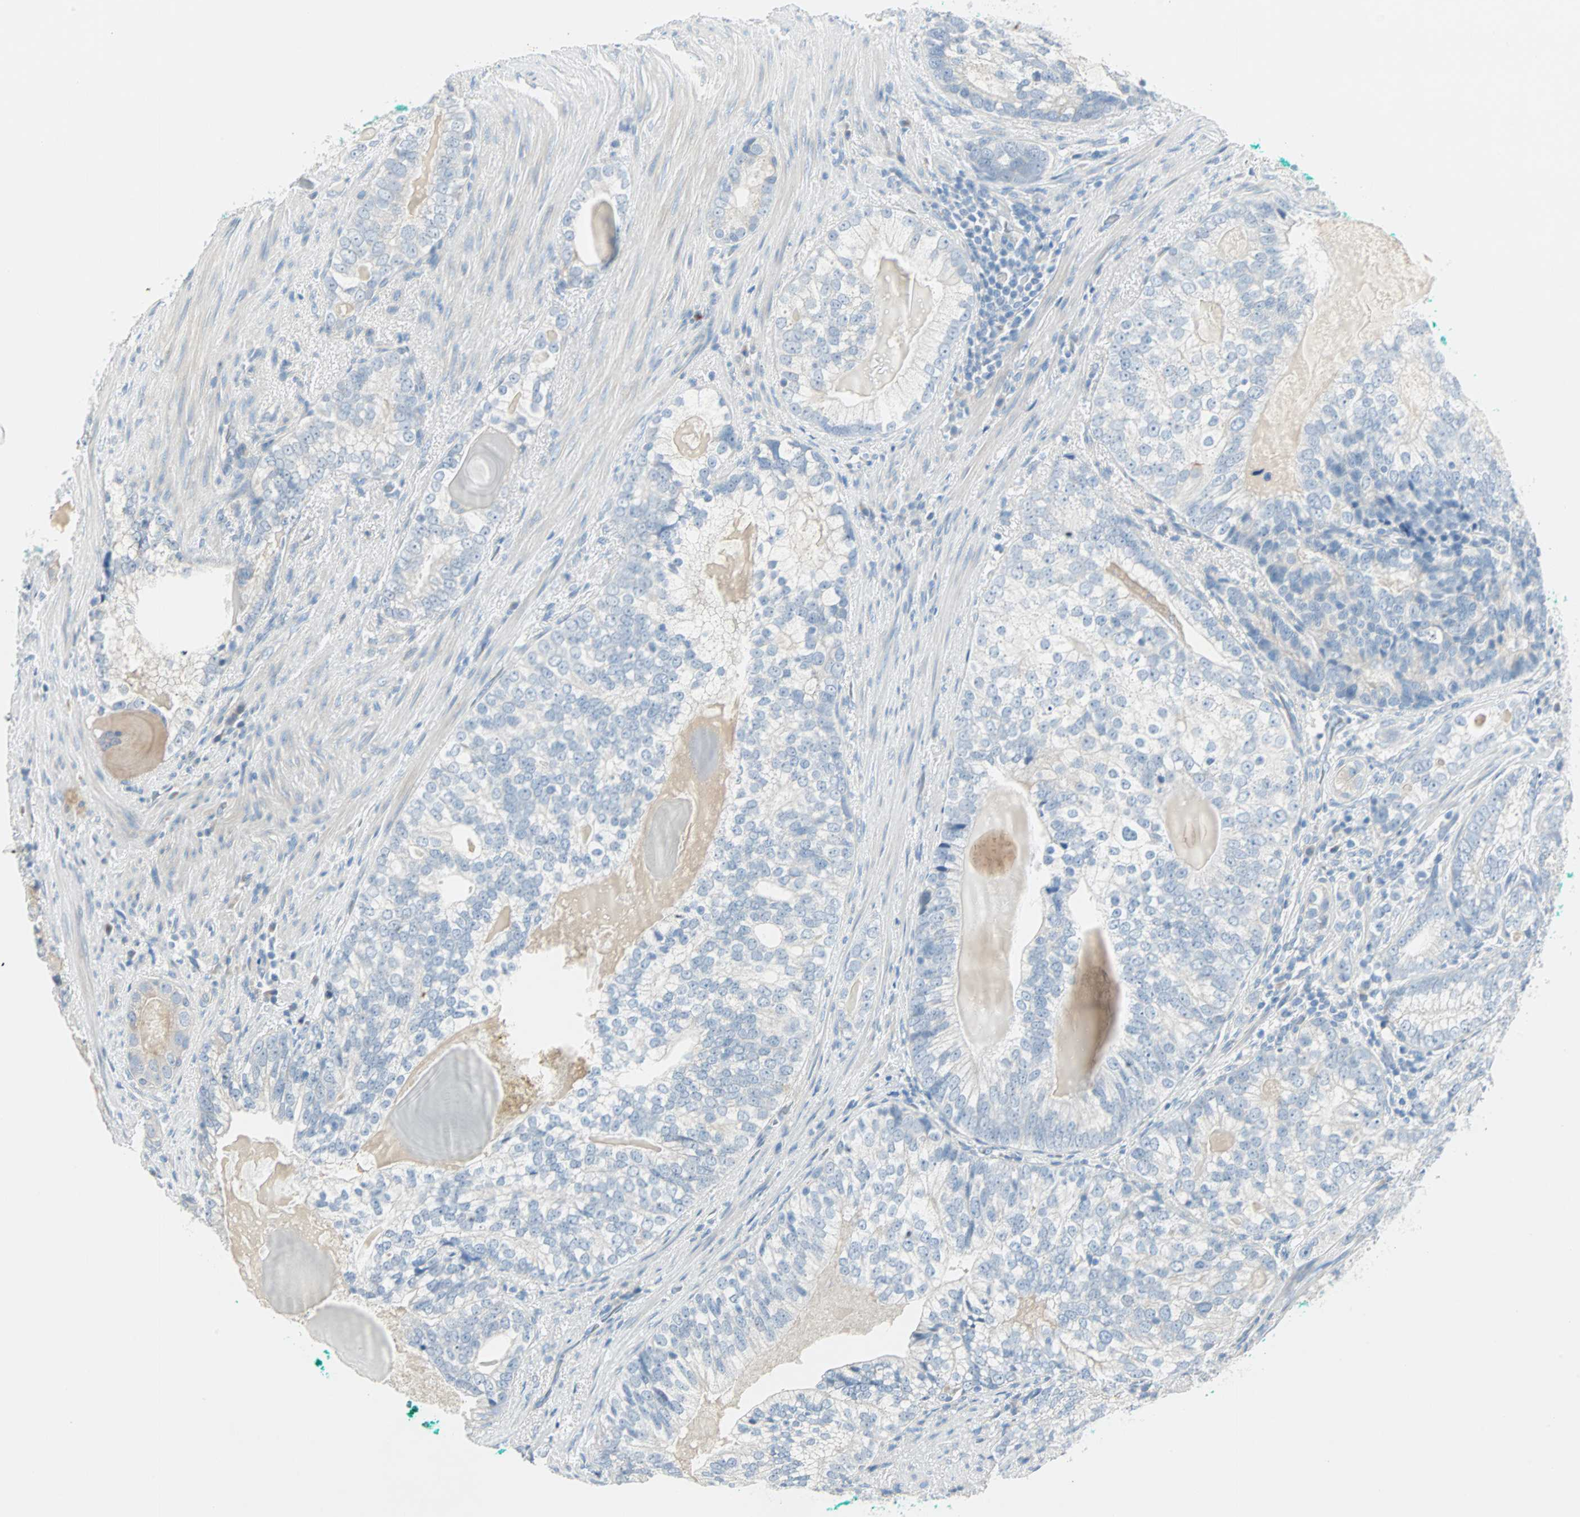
{"staining": {"intensity": "negative", "quantity": "none", "location": "none"}, "tissue": "prostate cancer", "cell_type": "Tumor cells", "image_type": "cancer", "snomed": [{"axis": "morphology", "description": "Adenocarcinoma, High grade"}, {"axis": "topography", "description": "Prostate"}], "caption": "High magnification brightfield microscopy of prostate cancer (high-grade adenocarcinoma) stained with DAB (brown) and counterstained with hematoxylin (blue): tumor cells show no significant staining. Brightfield microscopy of immunohistochemistry (IHC) stained with DAB (3,3'-diaminobenzidine) (brown) and hematoxylin (blue), captured at high magnification.", "gene": "SULT1C2", "patient": {"sex": "male", "age": 66}}